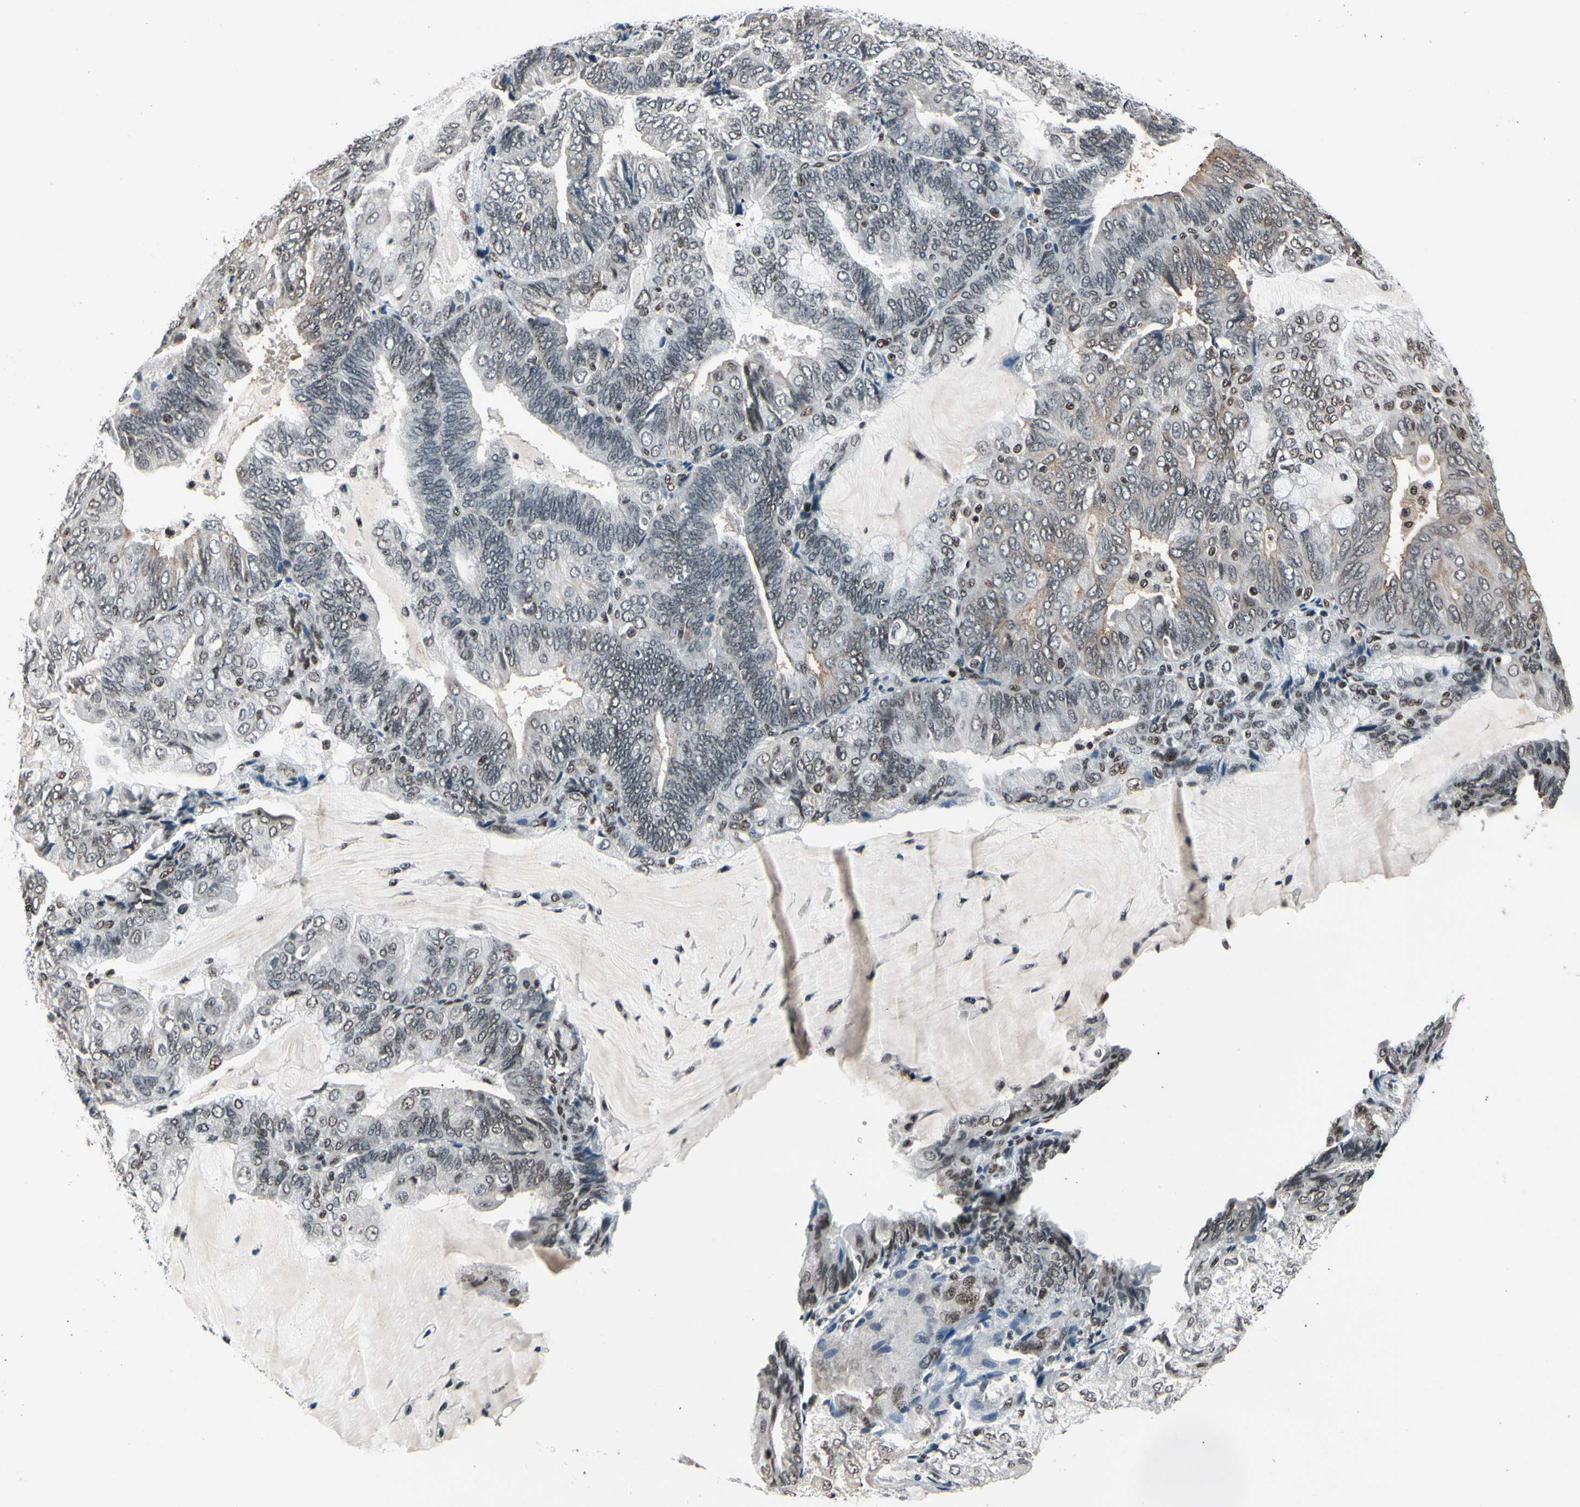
{"staining": {"intensity": "weak", "quantity": ">75%", "location": "nuclear"}, "tissue": "endometrial cancer", "cell_type": "Tumor cells", "image_type": "cancer", "snomed": [{"axis": "morphology", "description": "Adenocarcinoma, NOS"}, {"axis": "topography", "description": "Endometrium"}], "caption": "Endometrial cancer (adenocarcinoma) tissue exhibits weak nuclear staining in approximately >75% of tumor cells The staining was performed using DAB, with brown indicating positive protein expression. Nuclei are stained blue with hematoxylin.", "gene": "RECQL", "patient": {"sex": "female", "age": 81}}